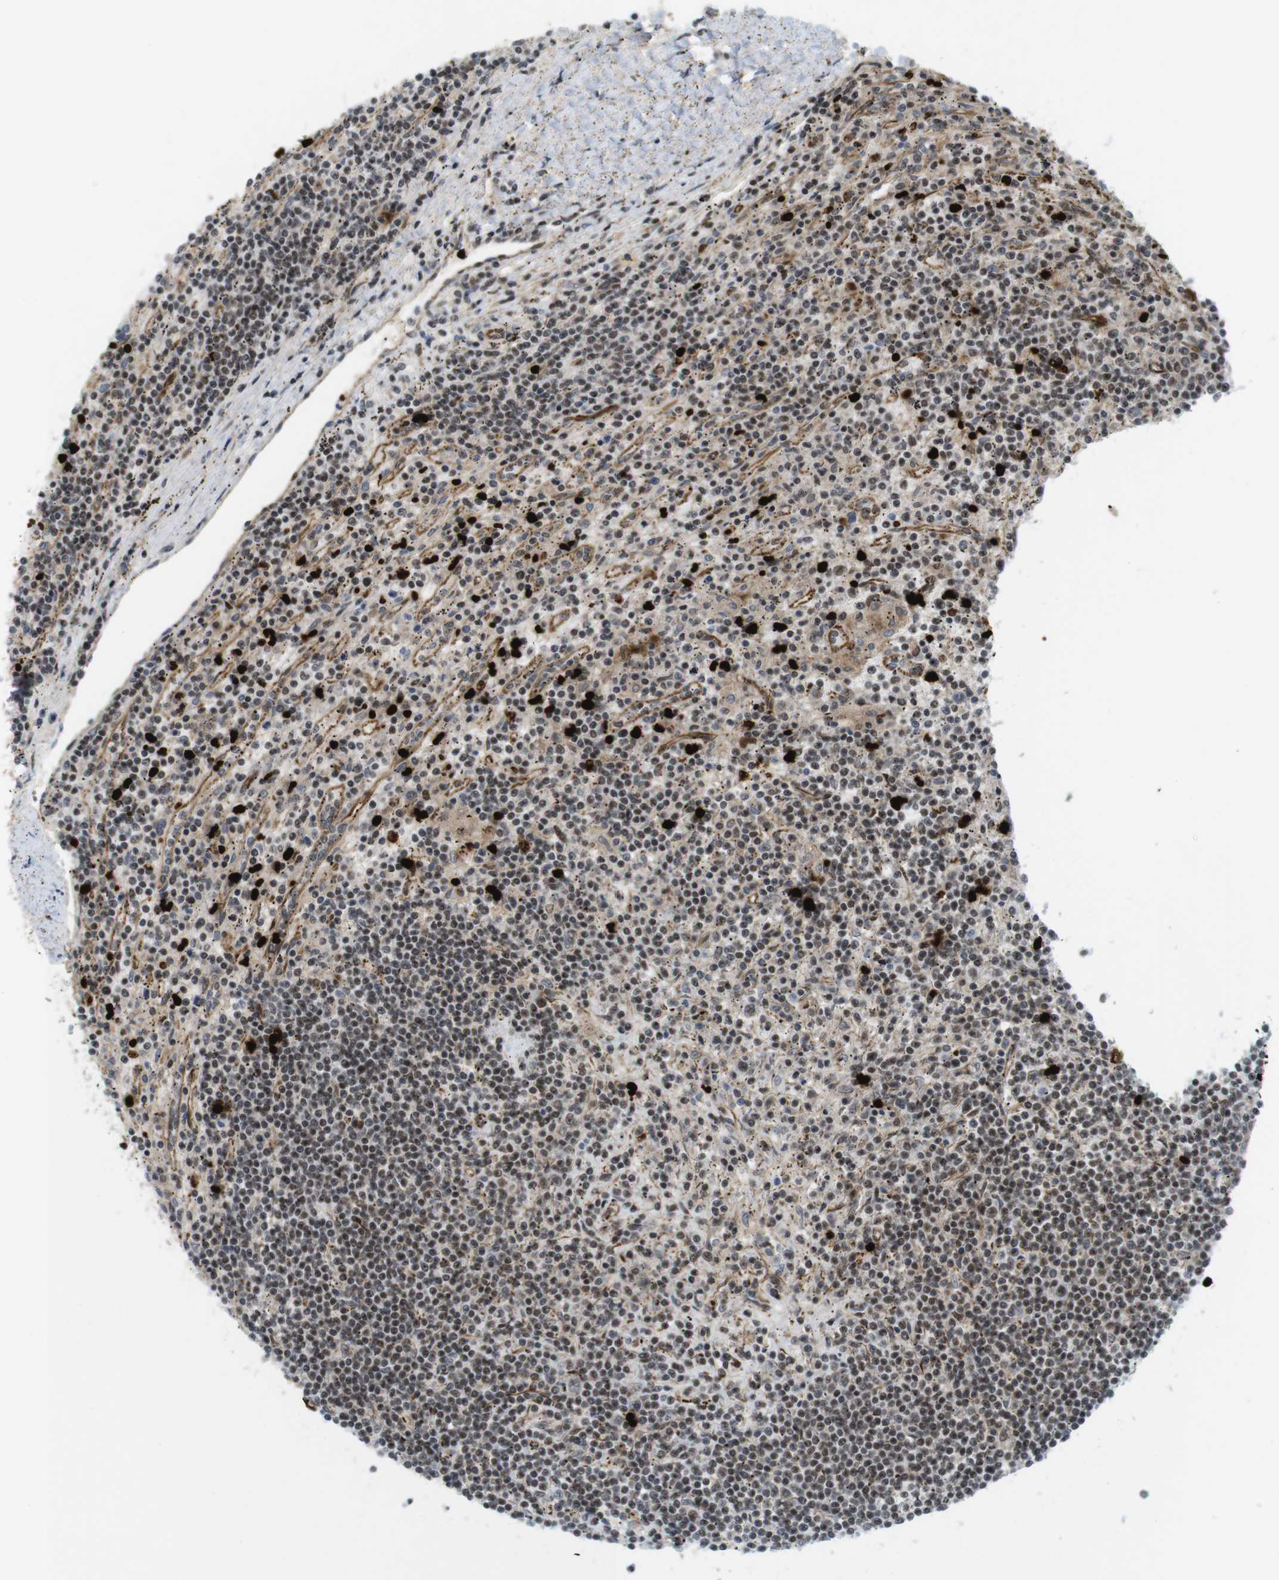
{"staining": {"intensity": "moderate", "quantity": ">75%", "location": "nuclear"}, "tissue": "lymphoma", "cell_type": "Tumor cells", "image_type": "cancer", "snomed": [{"axis": "morphology", "description": "Malignant lymphoma, non-Hodgkin's type, Low grade"}, {"axis": "topography", "description": "Spleen"}], "caption": "Immunohistochemical staining of low-grade malignant lymphoma, non-Hodgkin's type exhibits moderate nuclear protein expression in about >75% of tumor cells.", "gene": "SP2", "patient": {"sex": "male", "age": 76}}